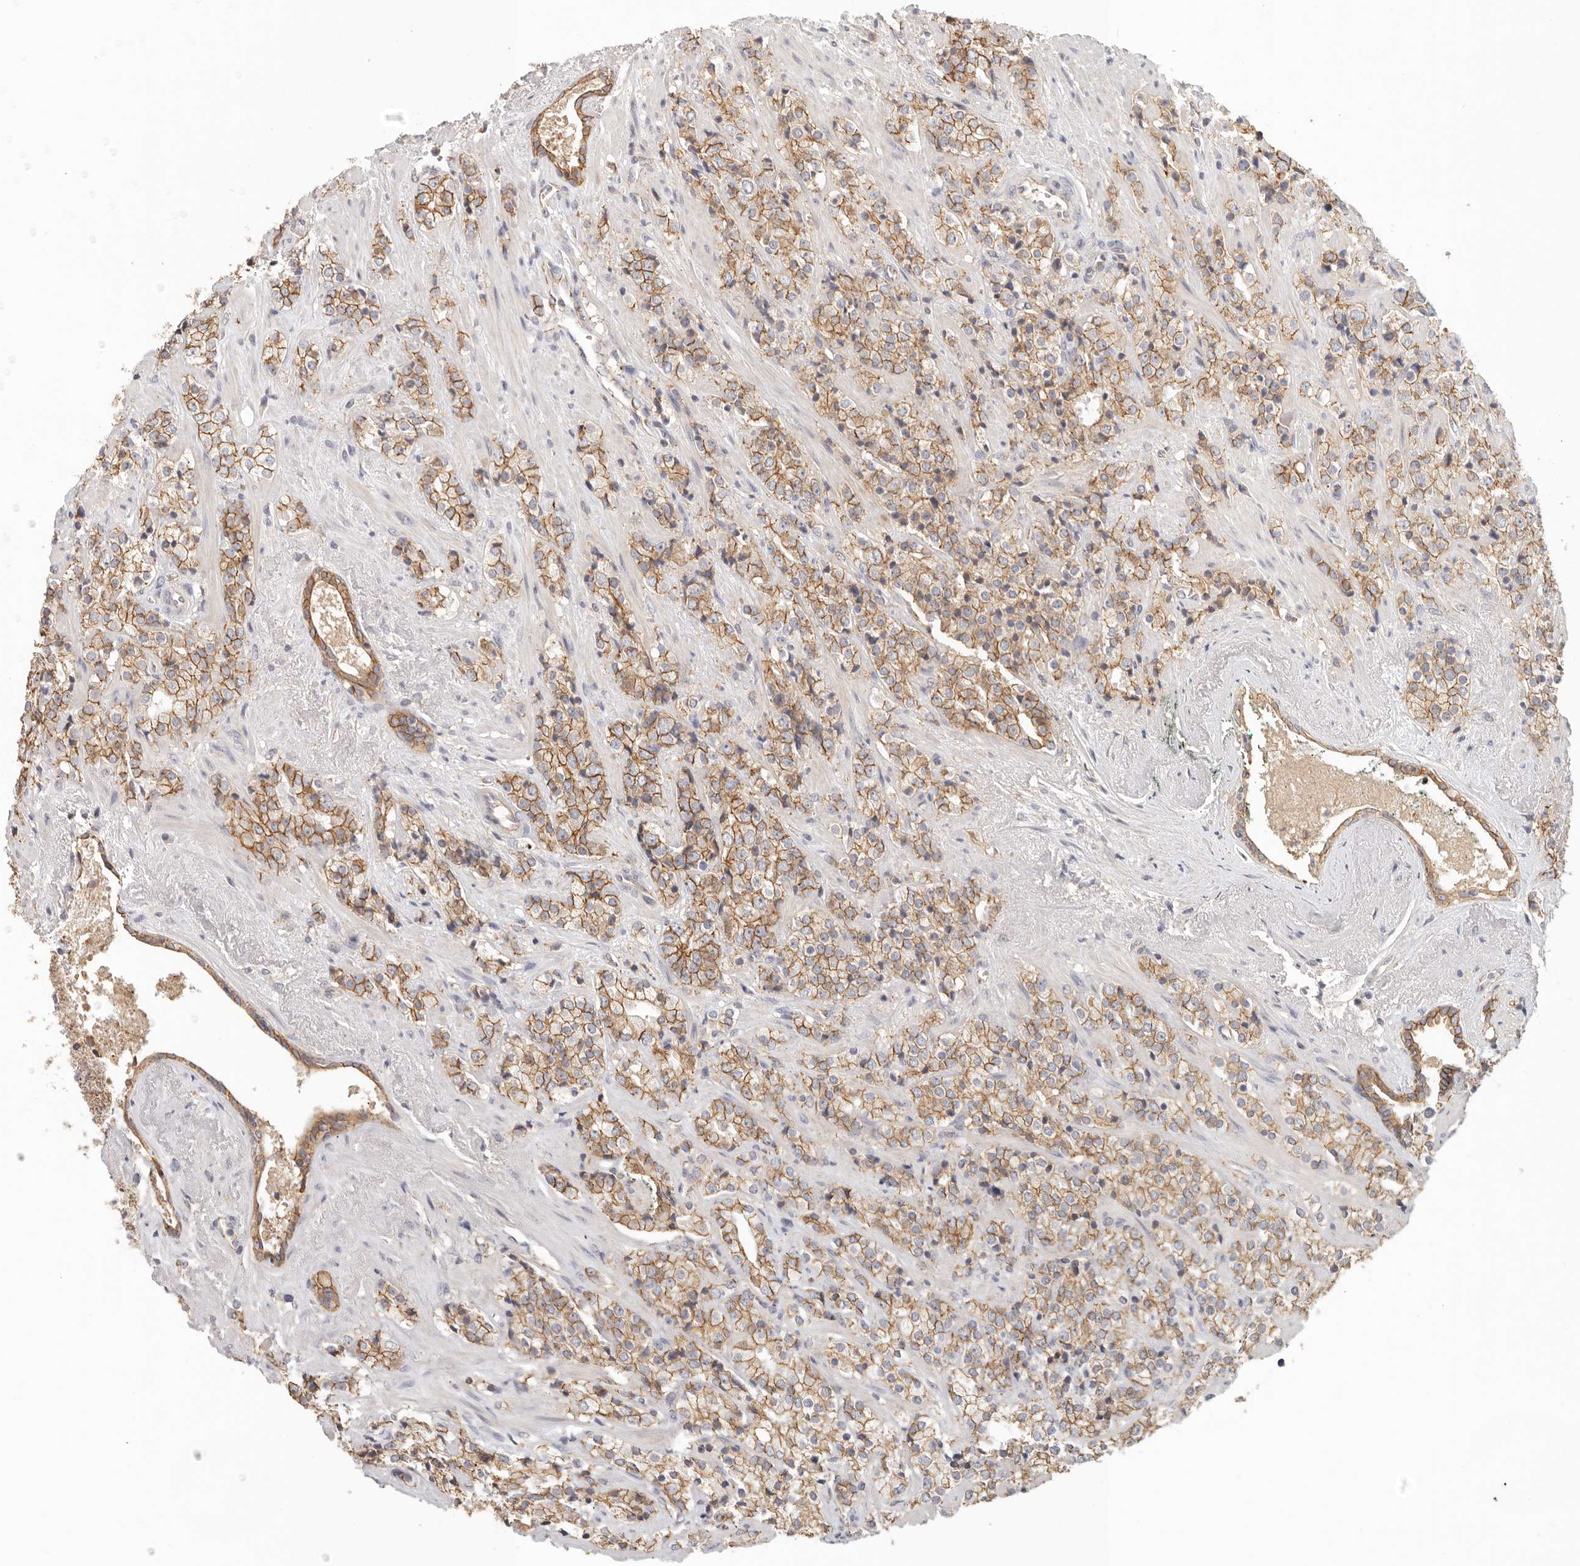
{"staining": {"intensity": "moderate", "quantity": ">75%", "location": "cytoplasmic/membranous"}, "tissue": "prostate cancer", "cell_type": "Tumor cells", "image_type": "cancer", "snomed": [{"axis": "morphology", "description": "Adenocarcinoma, High grade"}, {"axis": "topography", "description": "Prostate"}], "caption": "Immunohistochemistry histopathology image of human prostate cancer stained for a protein (brown), which shows medium levels of moderate cytoplasmic/membranous expression in approximately >75% of tumor cells.", "gene": "ANXA9", "patient": {"sex": "male", "age": 71}}